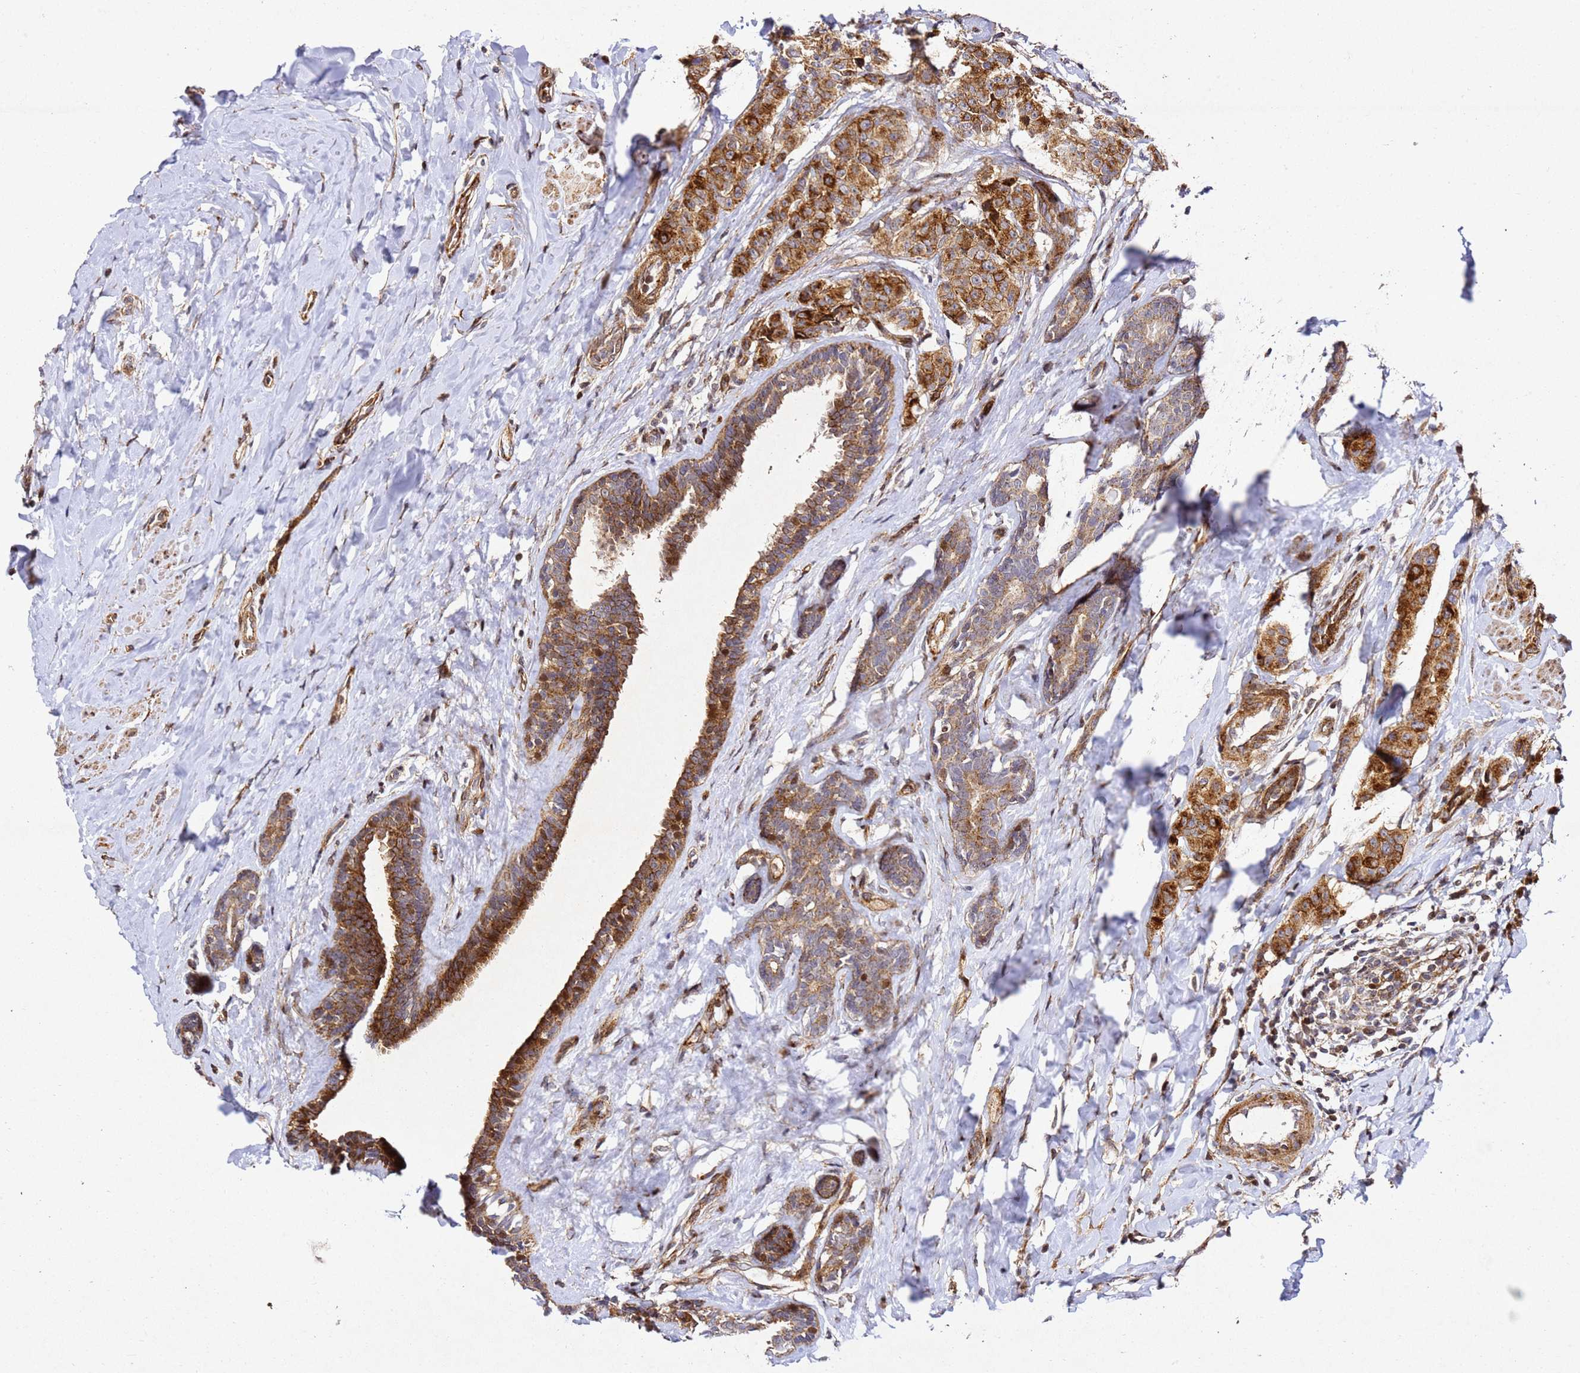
{"staining": {"intensity": "strong", "quantity": ">75%", "location": "cytoplasmic/membranous"}, "tissue": "breast cancer", "cell_type": "Tumor cells", "image_type": "cancer", "snomed": [{"axis": "morphology", "description": "Duct carcinoma"}, {"axis": "topography", "description": "Breast"}], "caption": "Immunohistochemical staining of human breast cancer reveals high levels of strong cytoplasmic/membranous protein staining in about >75% of tumor cells. The protein of interest is shown in brown color, while the nuclei are stained blue.", "gene": "ZNF296", "patient": {"sex": "female", "age": 40}}